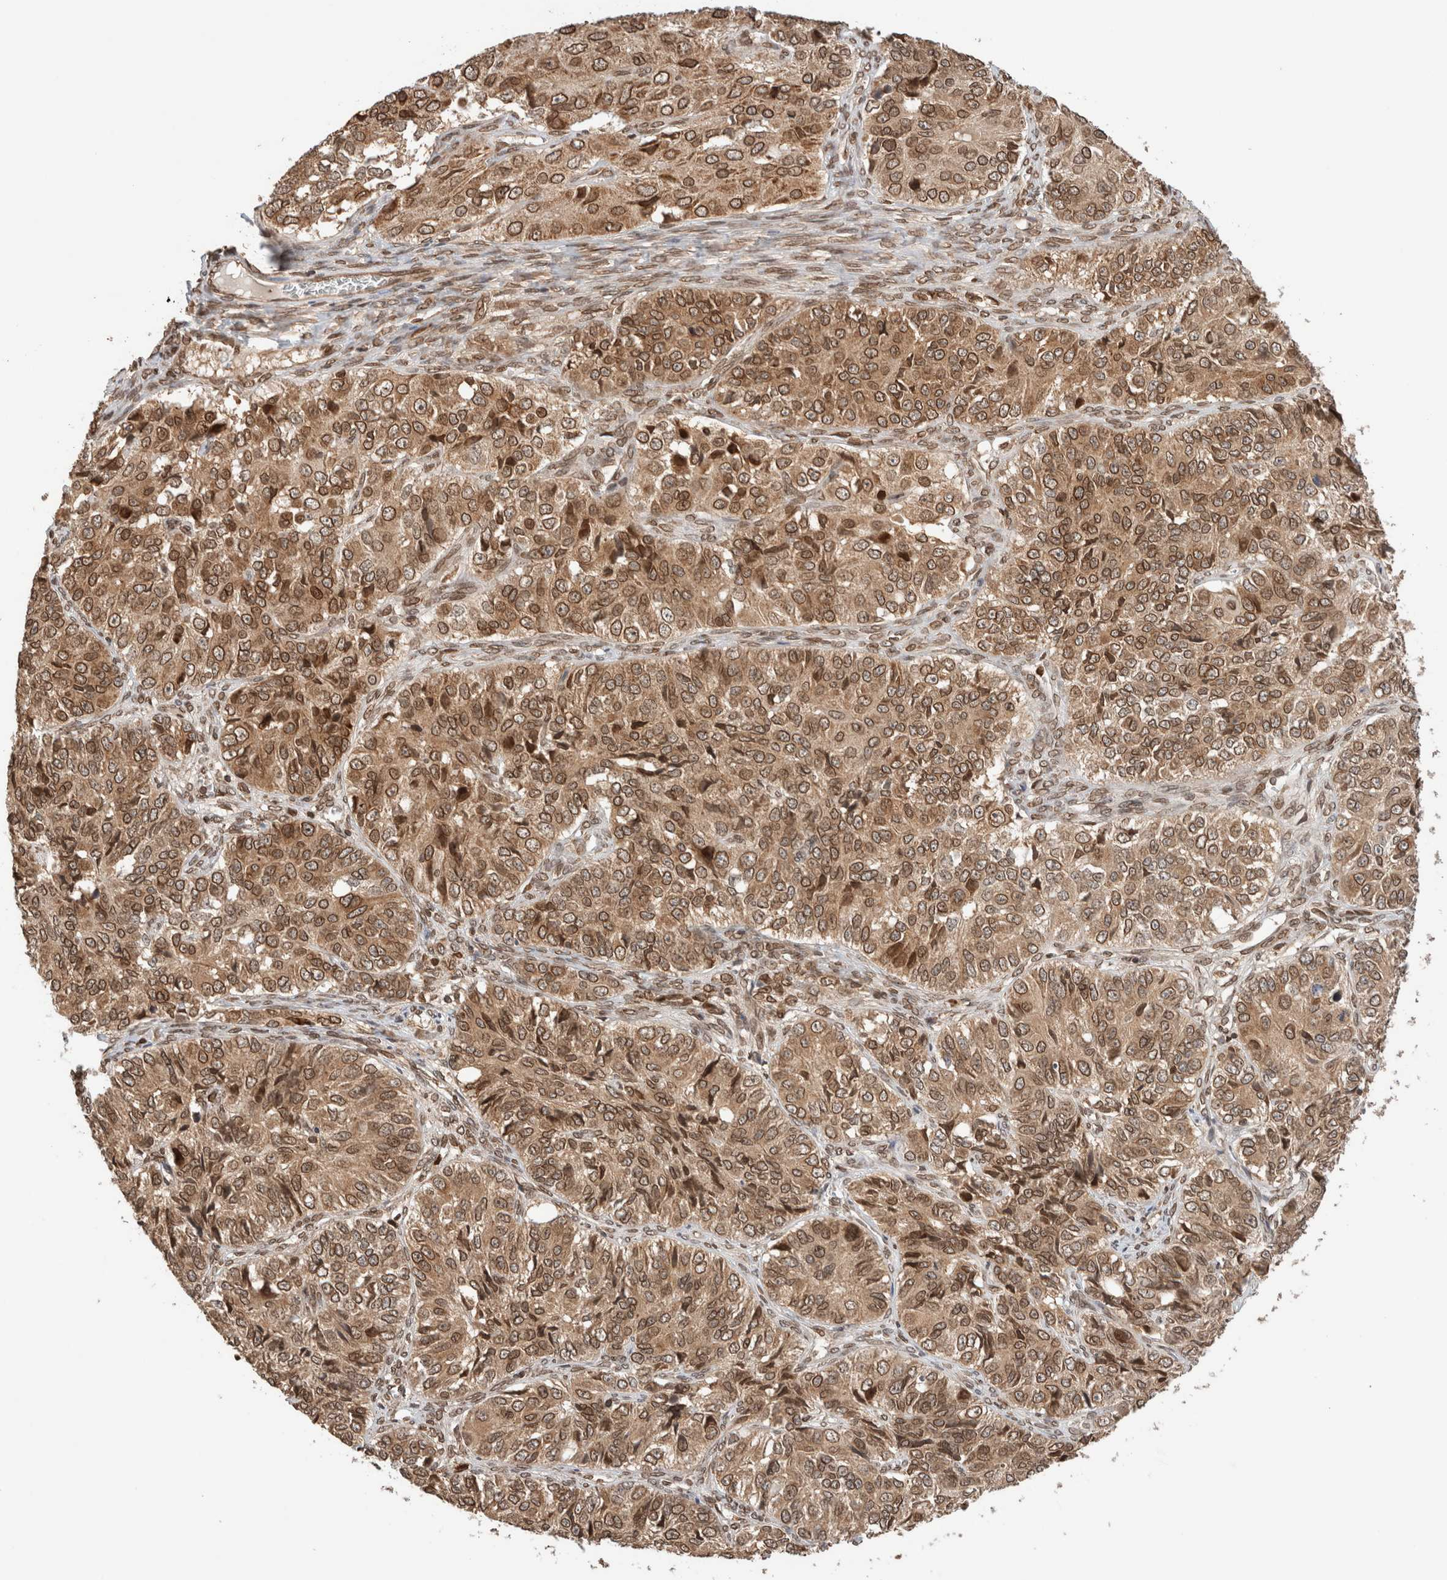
{"staining": {"intensity": "moderate", "quantity": ">75%", "location": "cytoplasmic/membranous,nuclear"}, "tissue": "ovarian cancer", "cell_type": "Tumor cells", "image_type": "cancer", "snomed": [{"axis": "morphology", "description": "Carcinoma, endometroid"}, {"axis": "topography", "description": "Ovary"}], "caption": "Protein staining of ovarian cancer (endometroid carcinoma) tissue demonstrates moderate cytoplasmic/membranous and nuclear positivity in about >75% of tumor cells.", "gene": "TPR", "patient": {"sex": "female", "age": 51}}